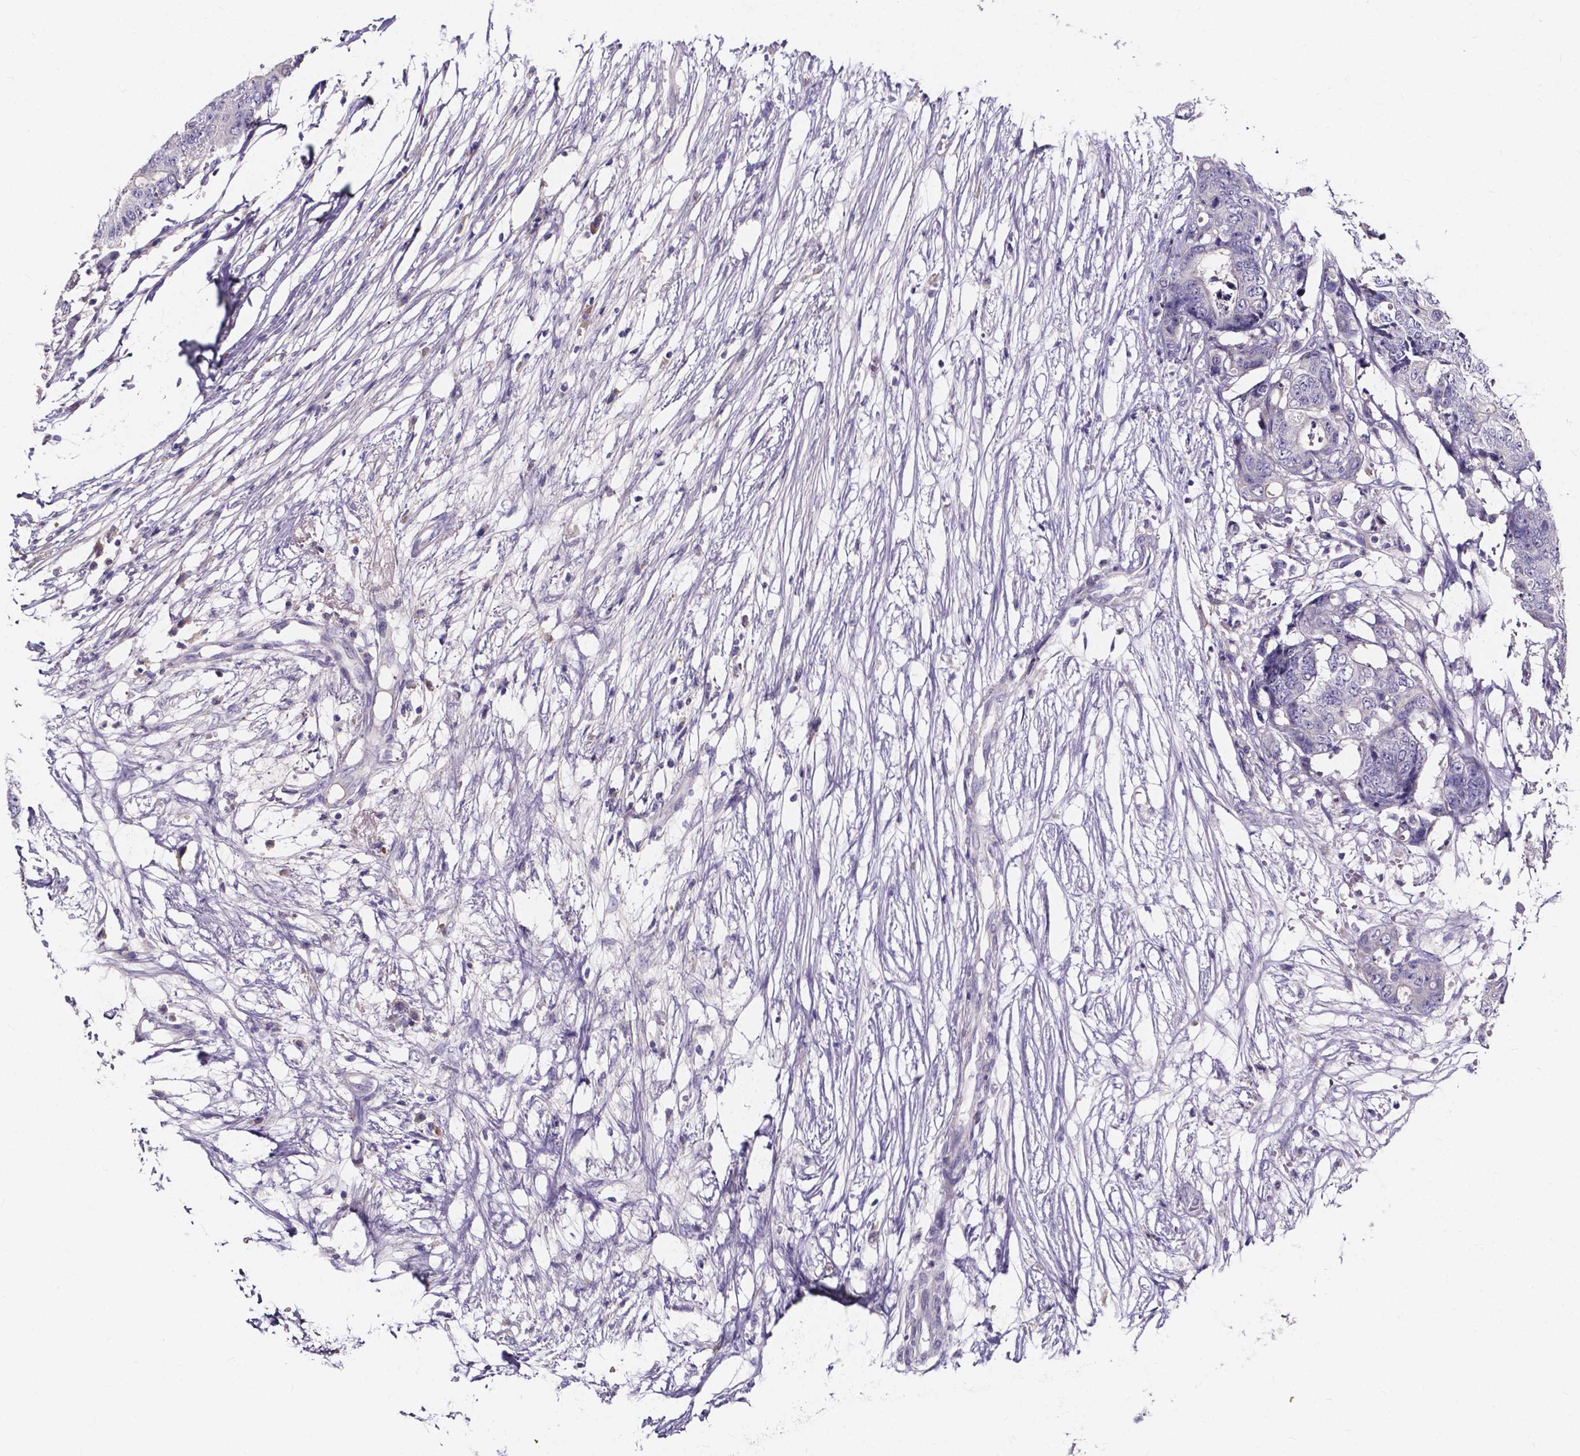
{"staining": {"intensity": "negative", "quantity": "none", "location": "none"}, "tissue": "colorectal cancer", "cell_type": "Tumor cells", "image_type": "cancer", "snomed": [{"axis": "morphology", "description": "Adenocarcinoma, NOS"}, {"axis": "topography", "description": "Colon"}], "caption": "Histopathology image shows no protein positivity in tumor cells of colorectal cancer (adenocarcinoma) tissue.", "gene": "SPOCD1", "patient": {"sex": "female", "age": 48}}